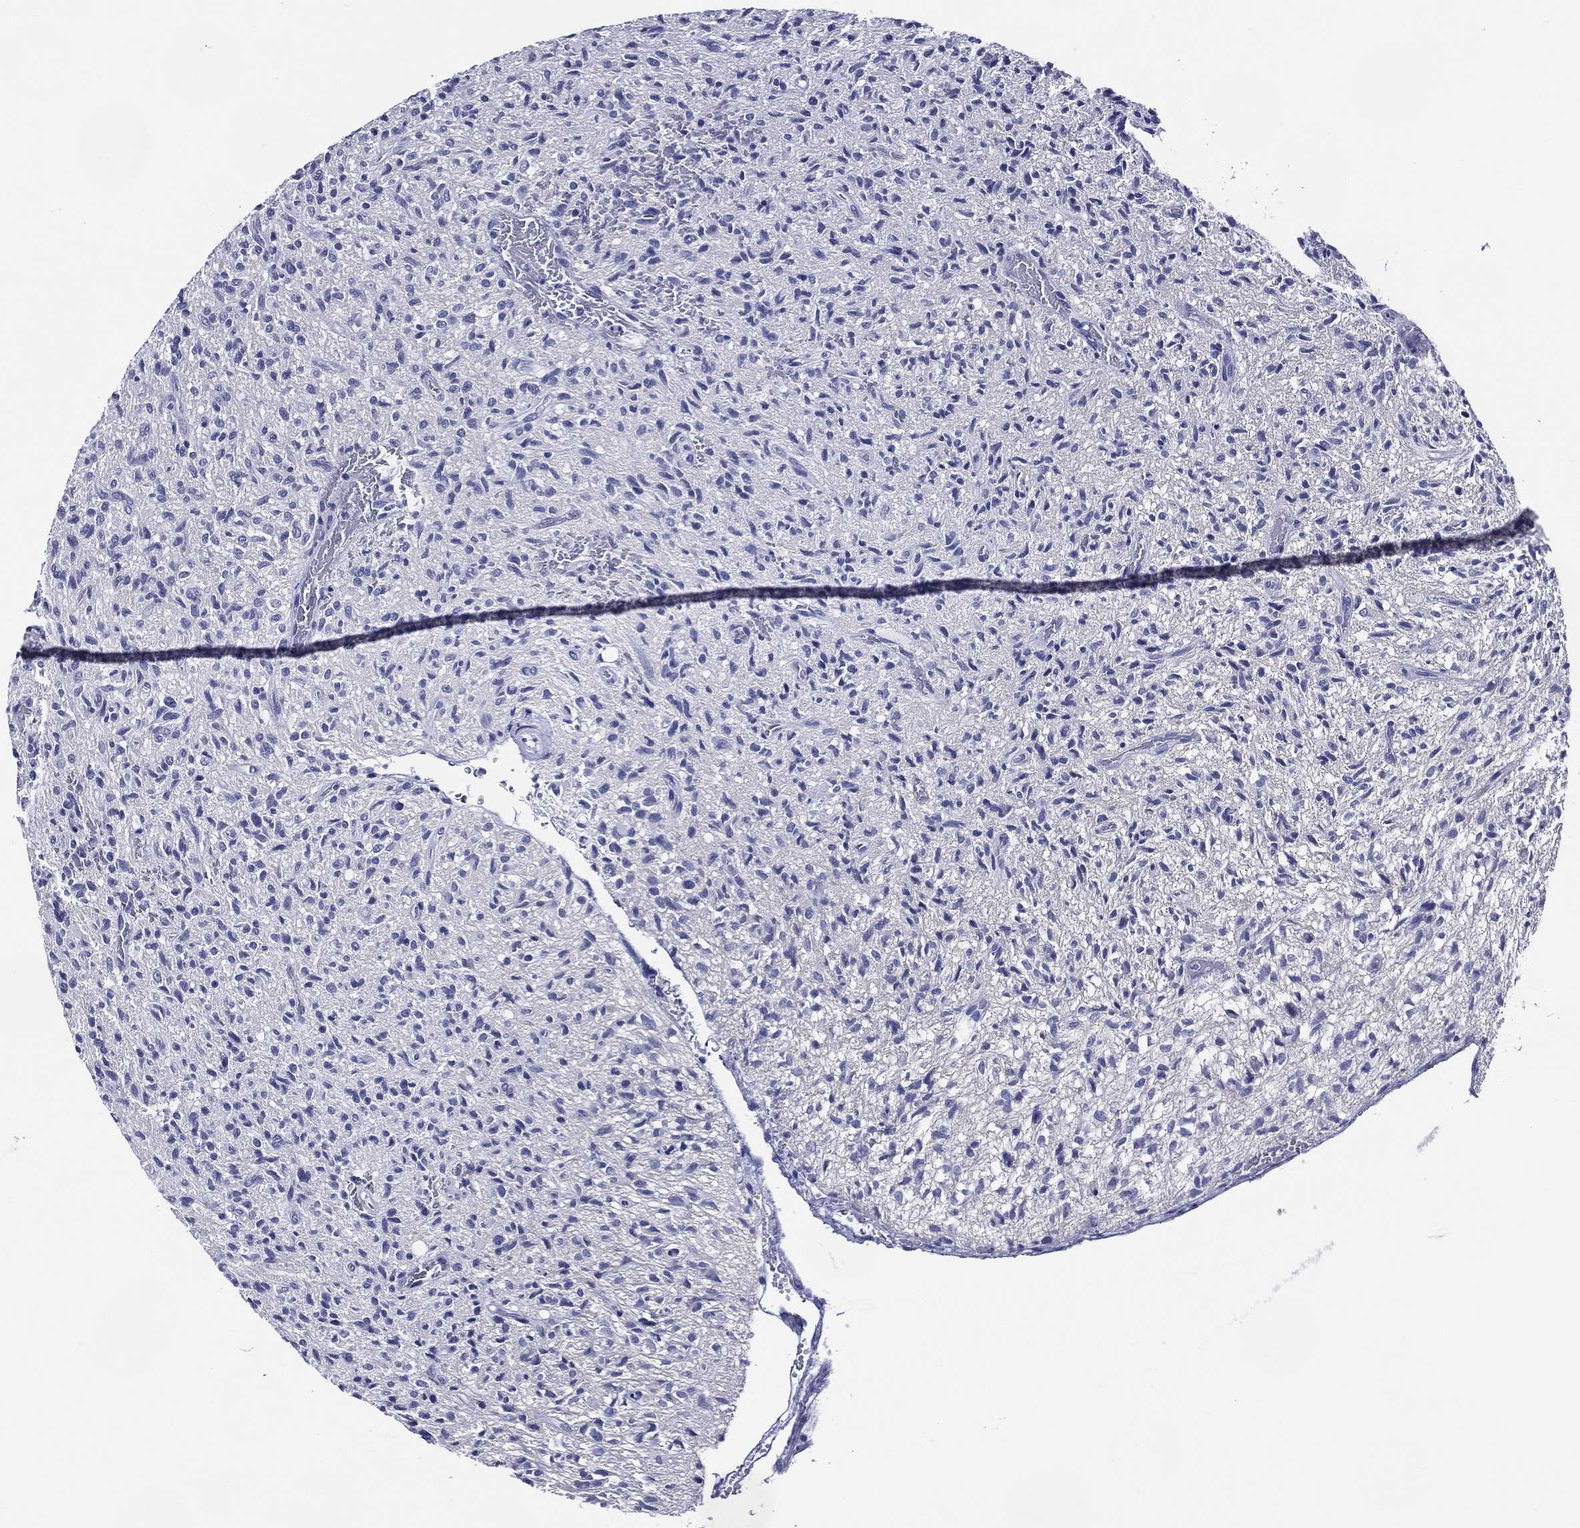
{"staining": {"intensity": "negative", "quantity": "none", "location": "none"}, "tissue": "glioma", "cell_type": "Tumor cells", "image_type": "cancer", "snomed": [{"axis": "morphology", "description": "Glioma, malignant, High grade"}, {"axis": "topography", "description": "Brain"}], "caption": "Immunohistochemistry histopathology image of human glioma stained for a protein (brown), which reveals no expression in tumor cells.", "gene": "ACE2", "patient": {"sex": "male", "age": 64}}